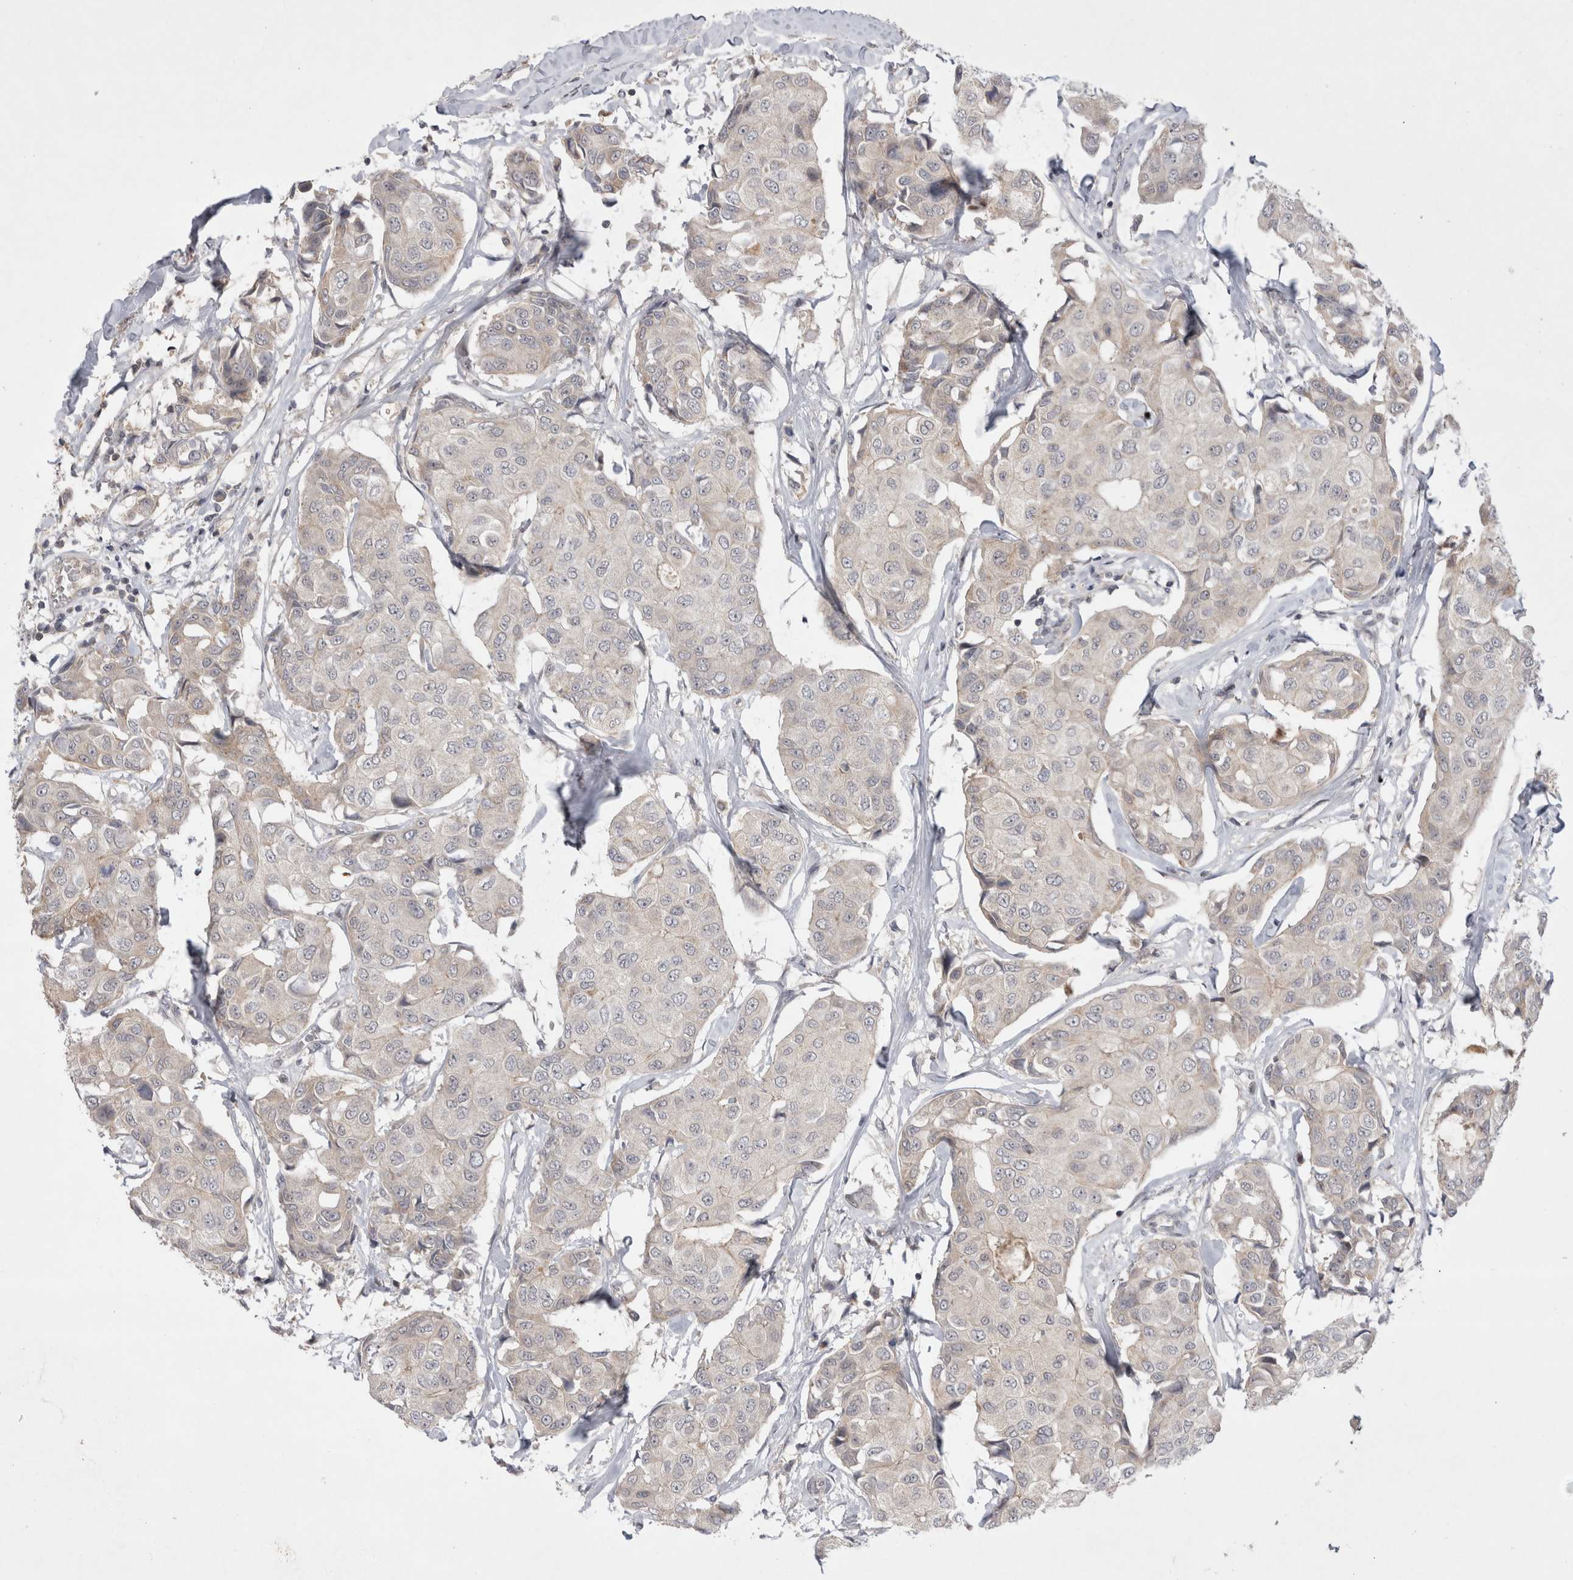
{"staining": {"intensity": "negative", "quantity": "none", "location": "none"}, "tissue": "breast cancer", "cell_type": "Tumor cells", "image_type": "cancer", "snomed": [{"axis": "morphology", "description": "Duct carcinoma"}, {"axis": "topography", "description": "Breast"}], "caption": "A micrograph of breast infiltrating ductal carcinoma stained for a protein shows no brown staining in tumor cells.", "gene": "PLEKHM1", "patient": {"sex": "female", "age": 80}}